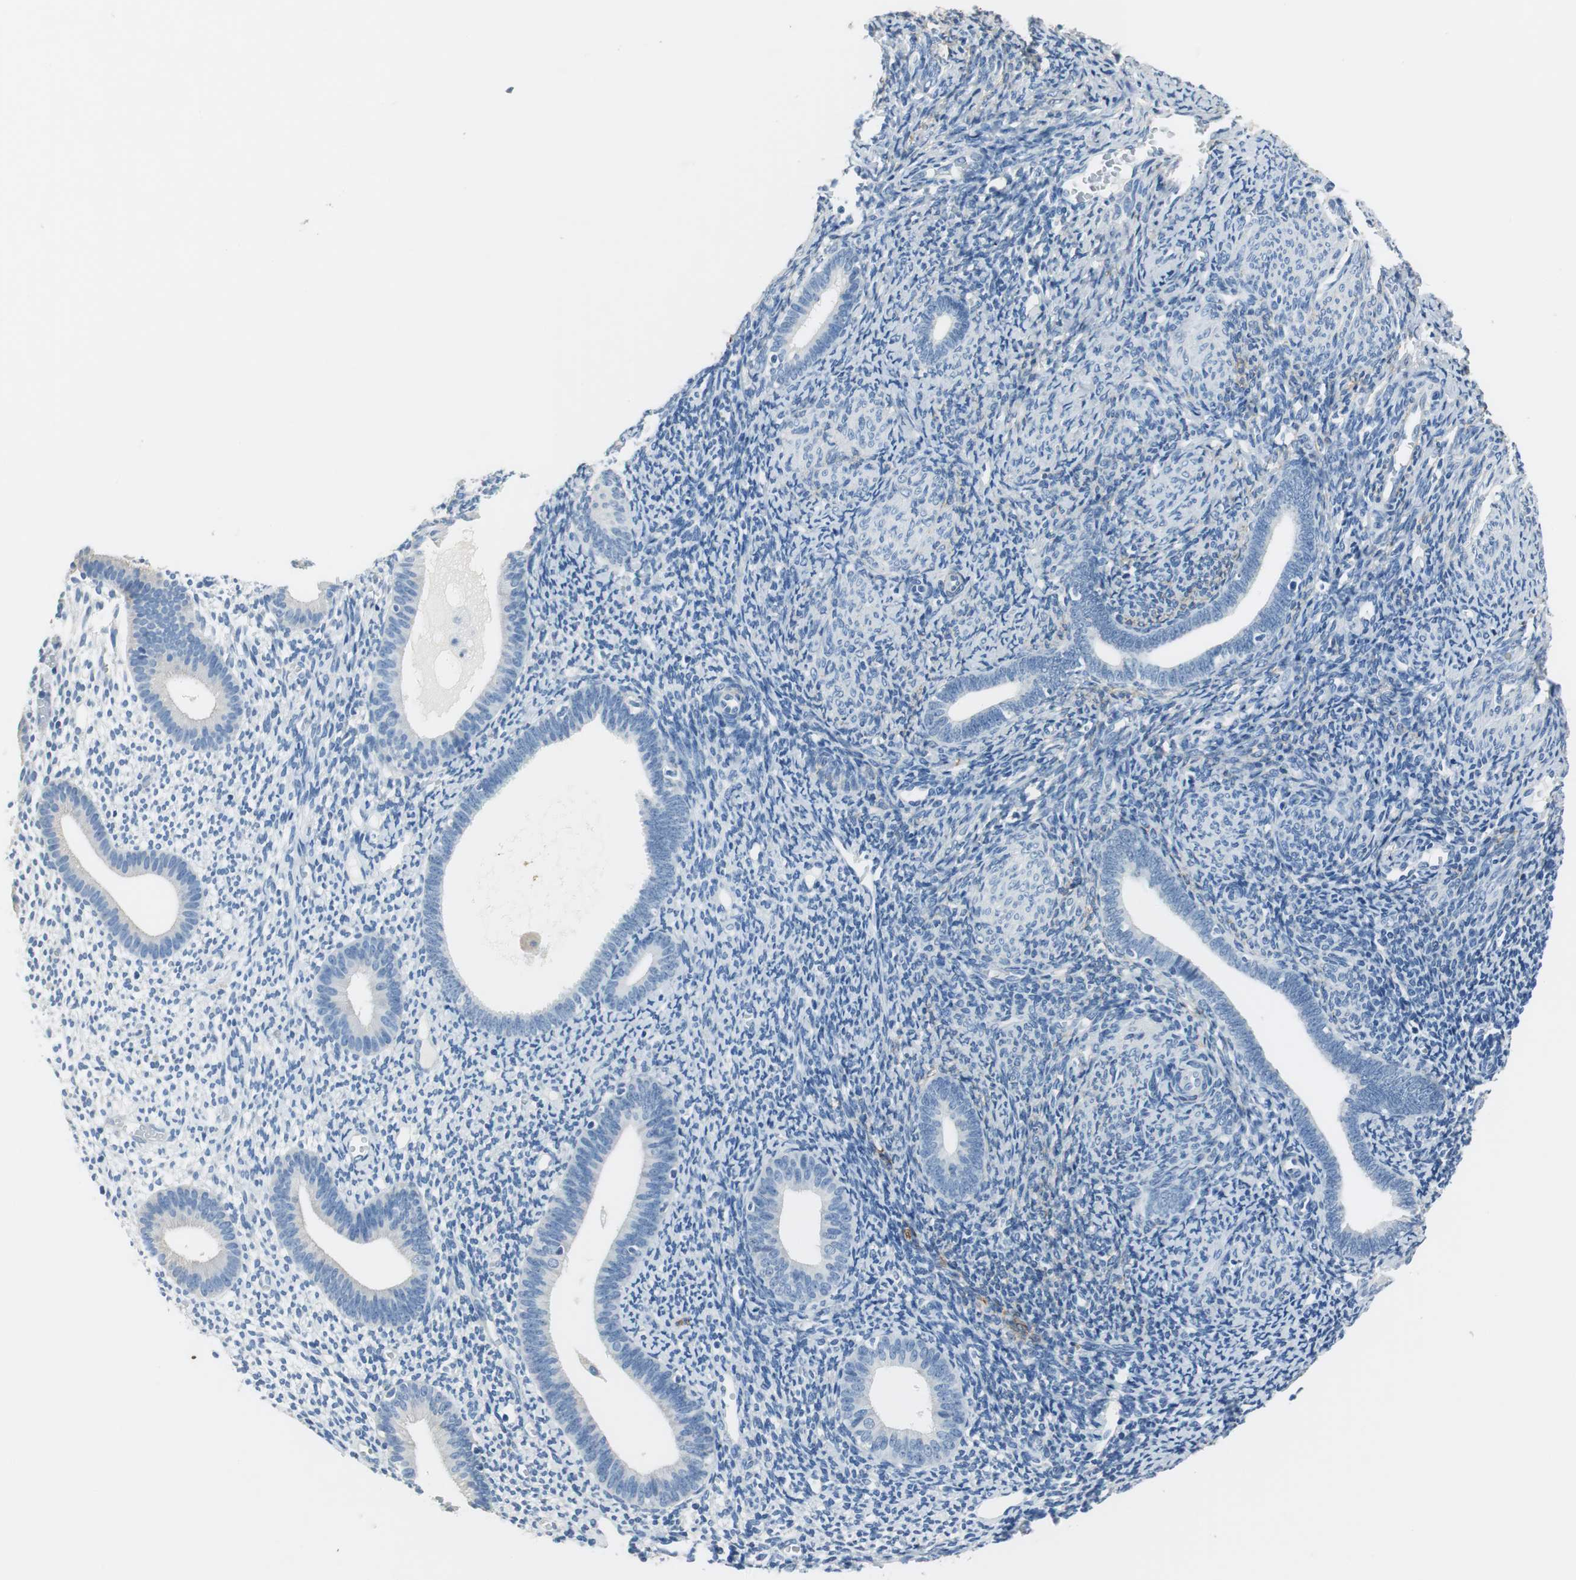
{"staining": {"intensity": "negative", "quantity": "none", "location": "none"}, "tissue": "endometrium", "cell_type": "Cells in endometrial stroma", "image_type": "normal", "snomed": [{"axis": "morphology", "description": "Normal tissue, NOS"}, {"axis": "topography", "description": "Smooth muscle"}, {"axis": "topography", "description": "Endometrium"}], "caption": "DAB immunohistochemical staining of benign human endometrium displays no significant expression in cells in endometrial stroma. (DAB (3,3'-diaminobenzidine) immunohistochemistry (IHC) with hematoxylin counter stain).", "gene": "MUC7", "patient": {"sex": "female", "age": 57}}